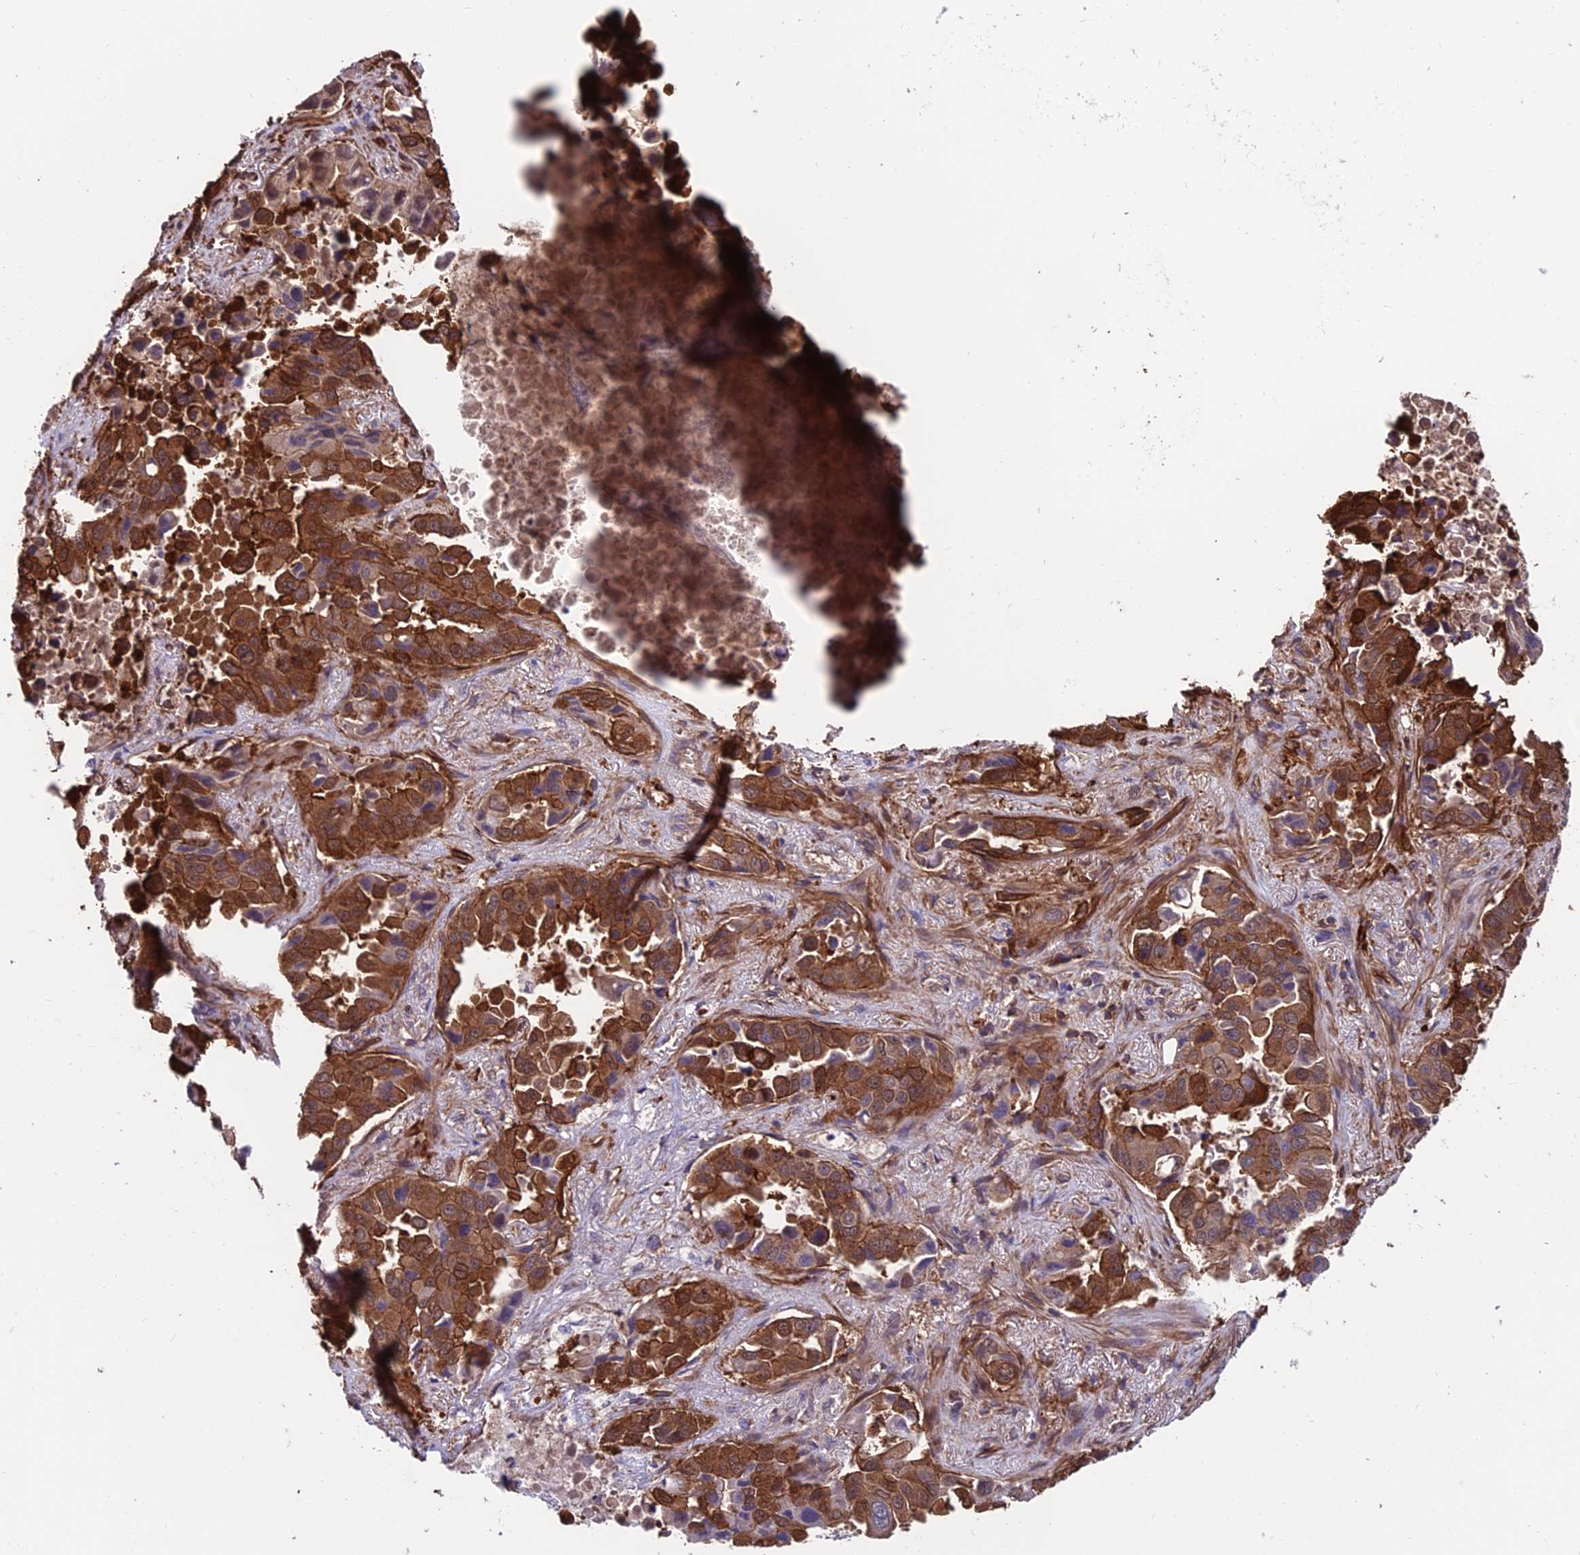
{"staining": {"intensity": "strong", "quantity": ">75%", "location": "cytoplasmic/membranous"}, "tissue": "lung cancer", "cell_type": "Tumor cells", "image_type": "cancer", "snomed": [{"axis": "morphology", "description": "Adenocarcinoma, NOS"}, {"axis": "topography", "description": "Lung"}], "caption": "High-power microscopy captured an immunohistochemistry photomicrograph of adenocarcinoma (lung), revealing strong cytoplasmic/membranous positivity in about >75% of tumor cells. (brown staining indicates protein expression, while blue staining denotes nuclei).", "gene": "RTN4RL1", "patient": {"sex": "male", "age": 64}}